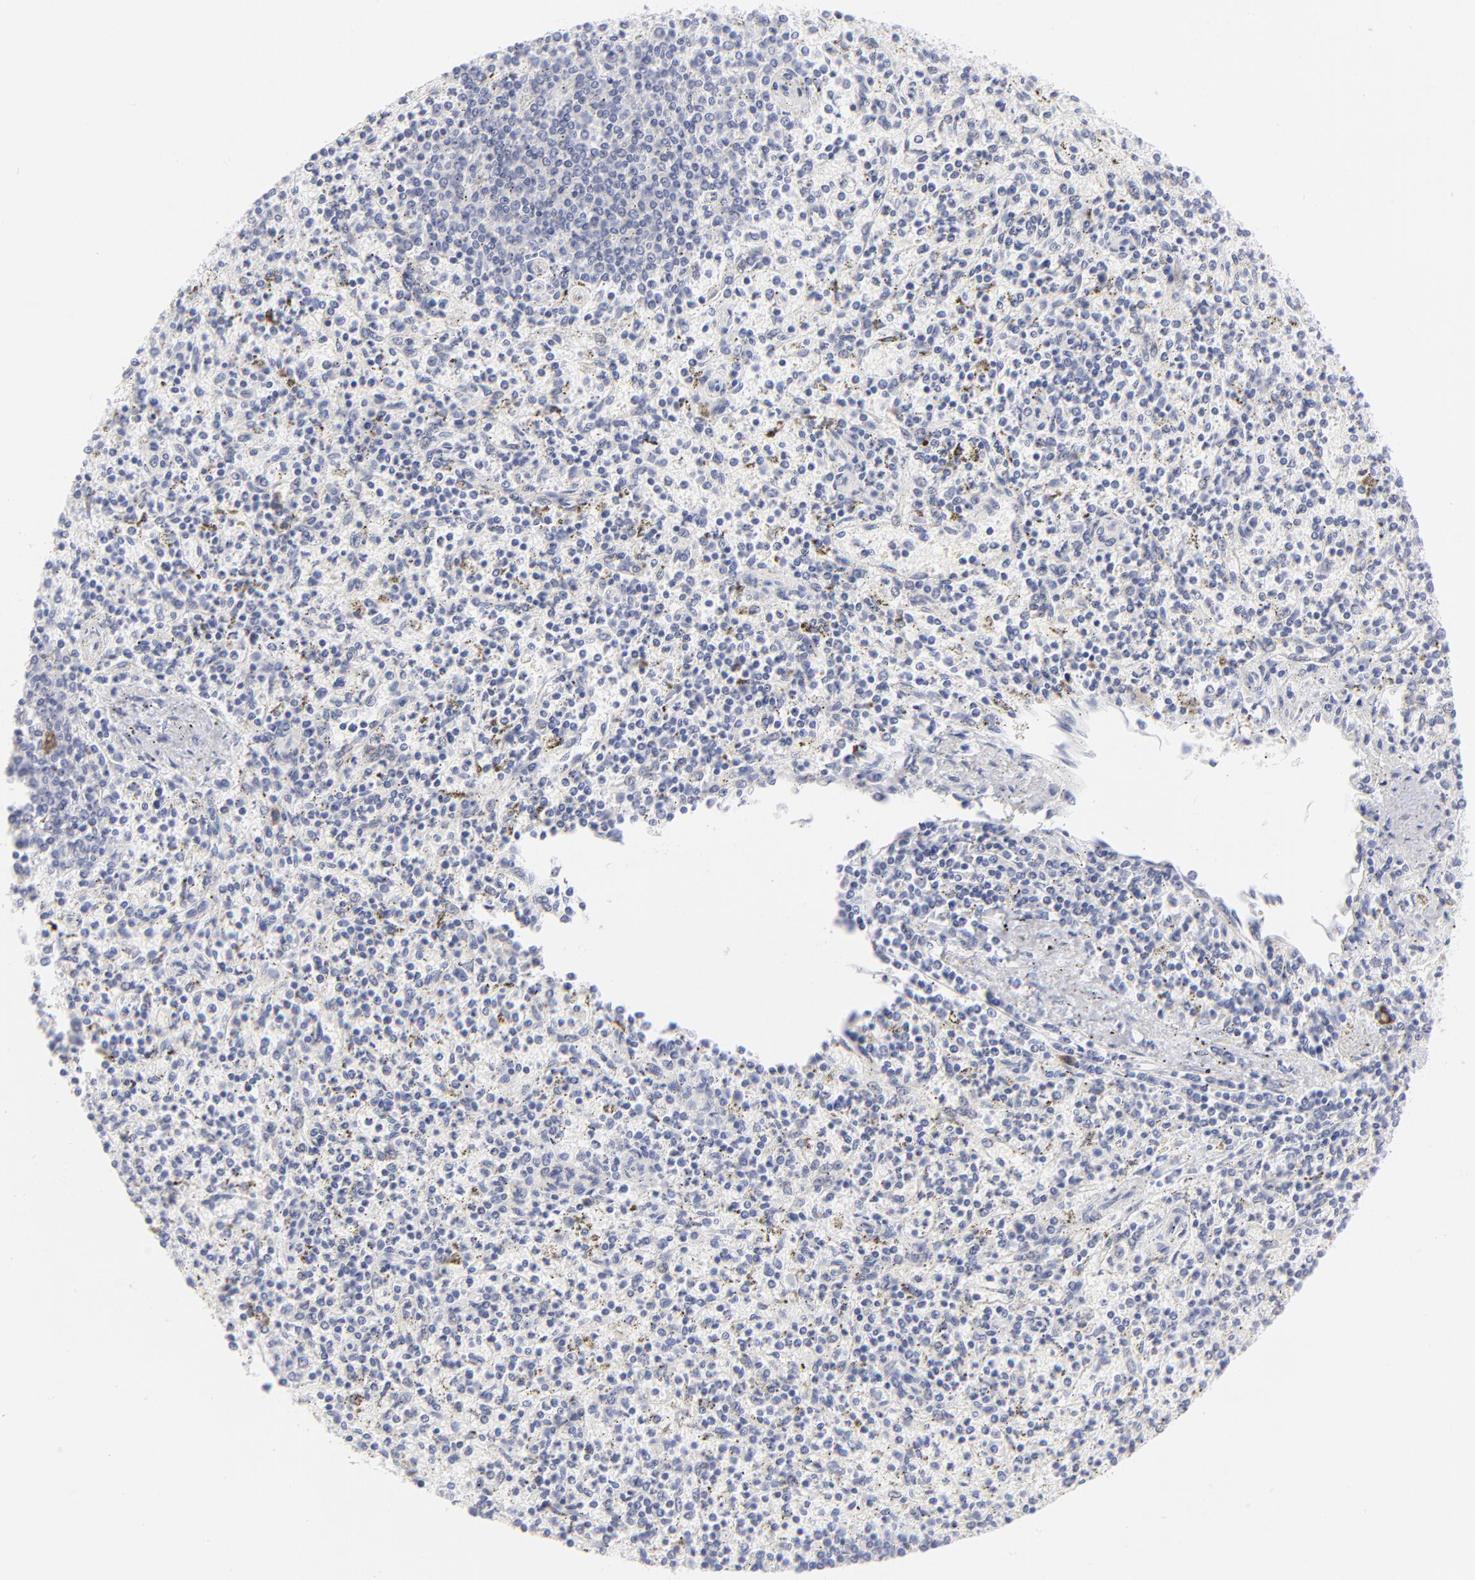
{"staining": {"intensity": "strong", "quantity": "<25%", "location": "cytoplasmic/membranous"}, "tissue": "spleen", "cell_type": "Cells in red pulp", "image_type": "normal", "snomed": [{"axis": "morphology", "description": "Normal tissue, NOS"}, {"axis": "topography", "description": "Spleen"}], "caption": "High-power microscopy captured an immunohistochemistry micrograph of normal spleen, revealing strong cytoplasmic/membranous positivity in about <25% of cells in red pulp.", "gene": "CCNB1", "patient": {"sex": "male", "age": 72}}